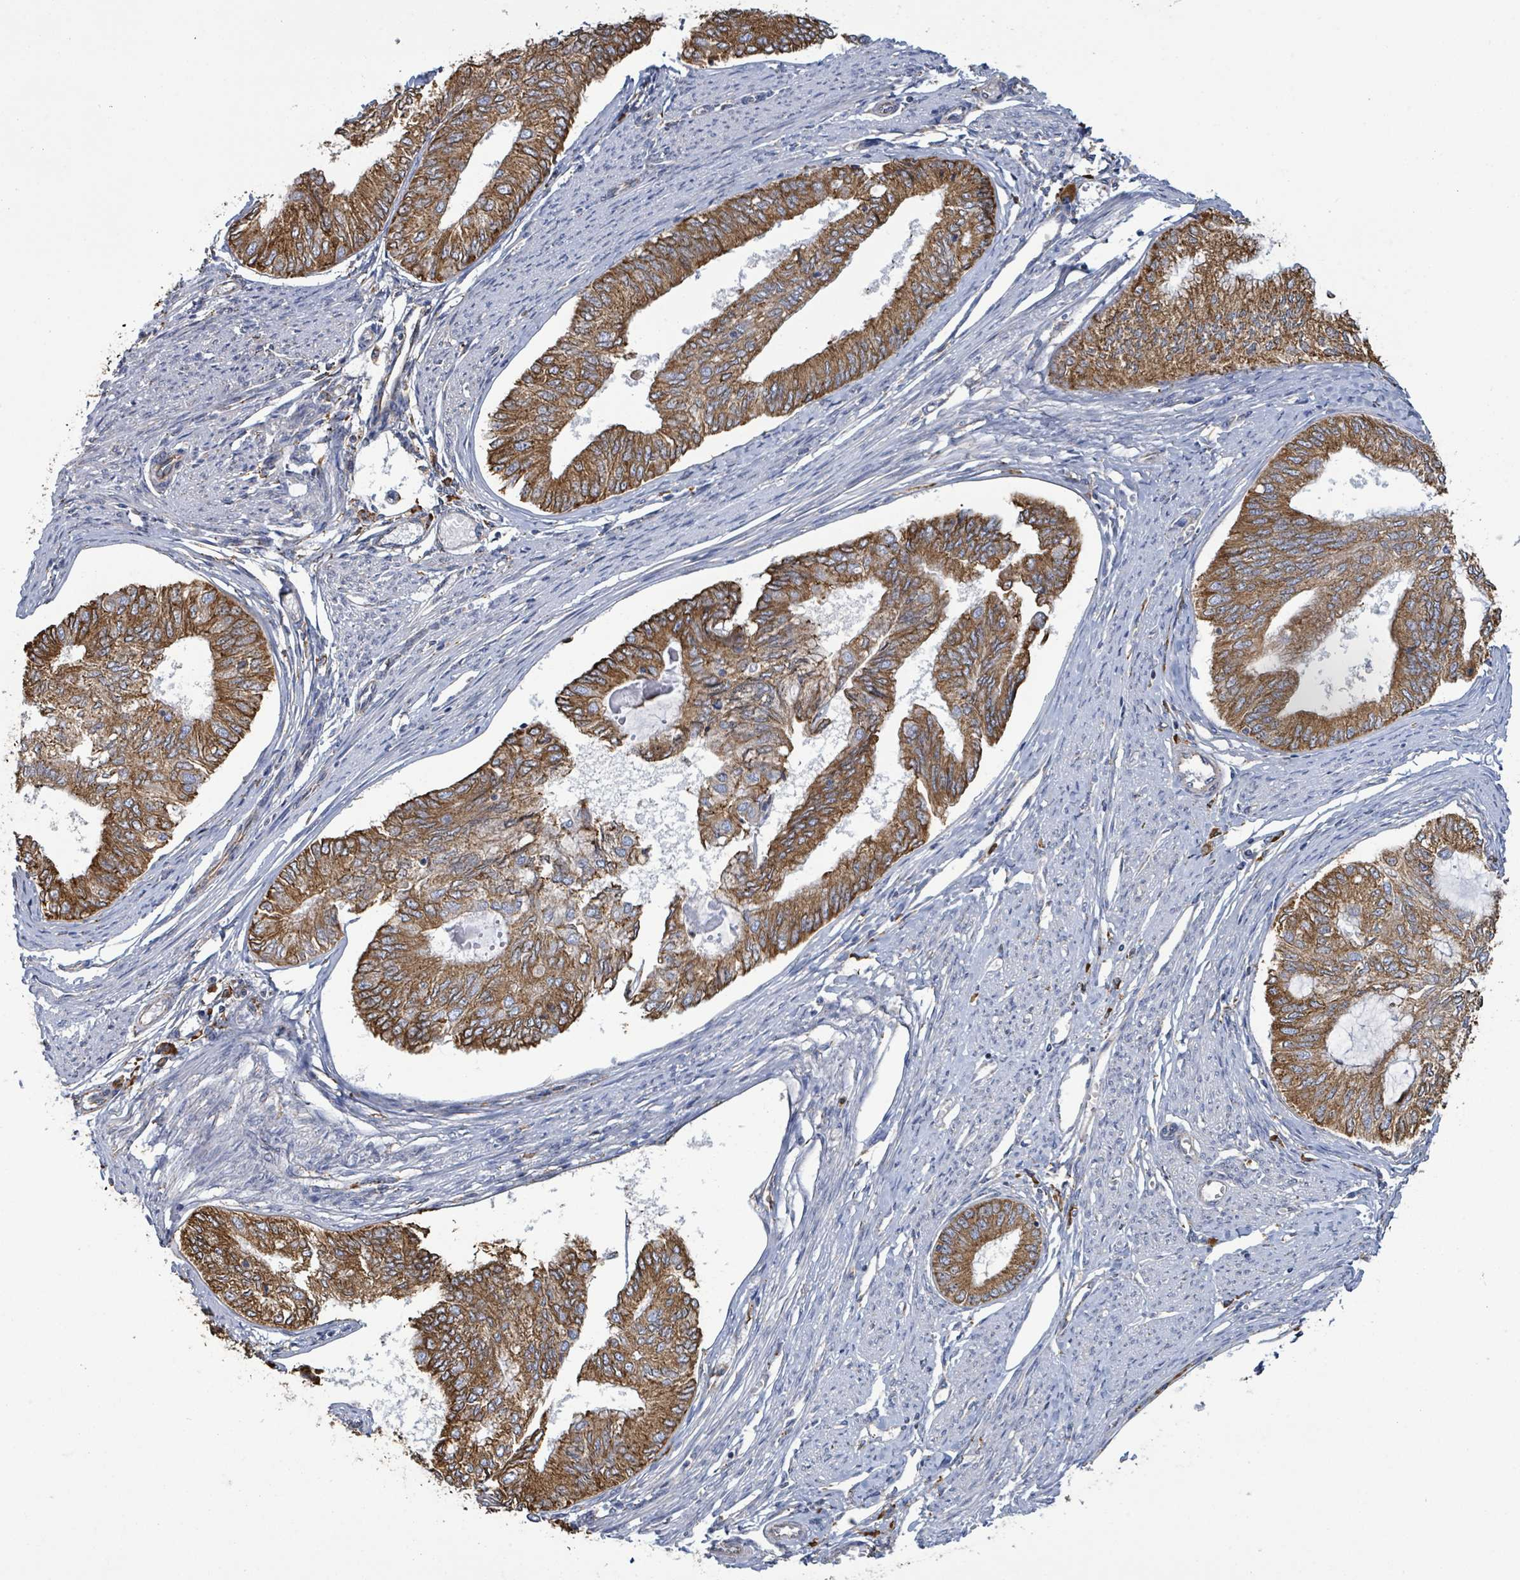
{"staining": {"intensity": "strong", "quantity": ">75%", "location": "cytoplasmic/membranous"}, "tissue": "endometrial cancer", "cell_type": "Tumor cells", "image_type": "cancer", "snomed": [{"axis": "morphology", "description": "Adenocarcinoma, NOS"}, {"axis": "topography", "description": "Endometrium"}], "caption": "Human endometrial cancer (adenocarcinoma) stained with a brown dye shows strong cytoplasmic/membranous positive positivity in about >75% of tumor cells.", "gene": "RFPL4A", "patient": {"sex": "female", "age": 68}}